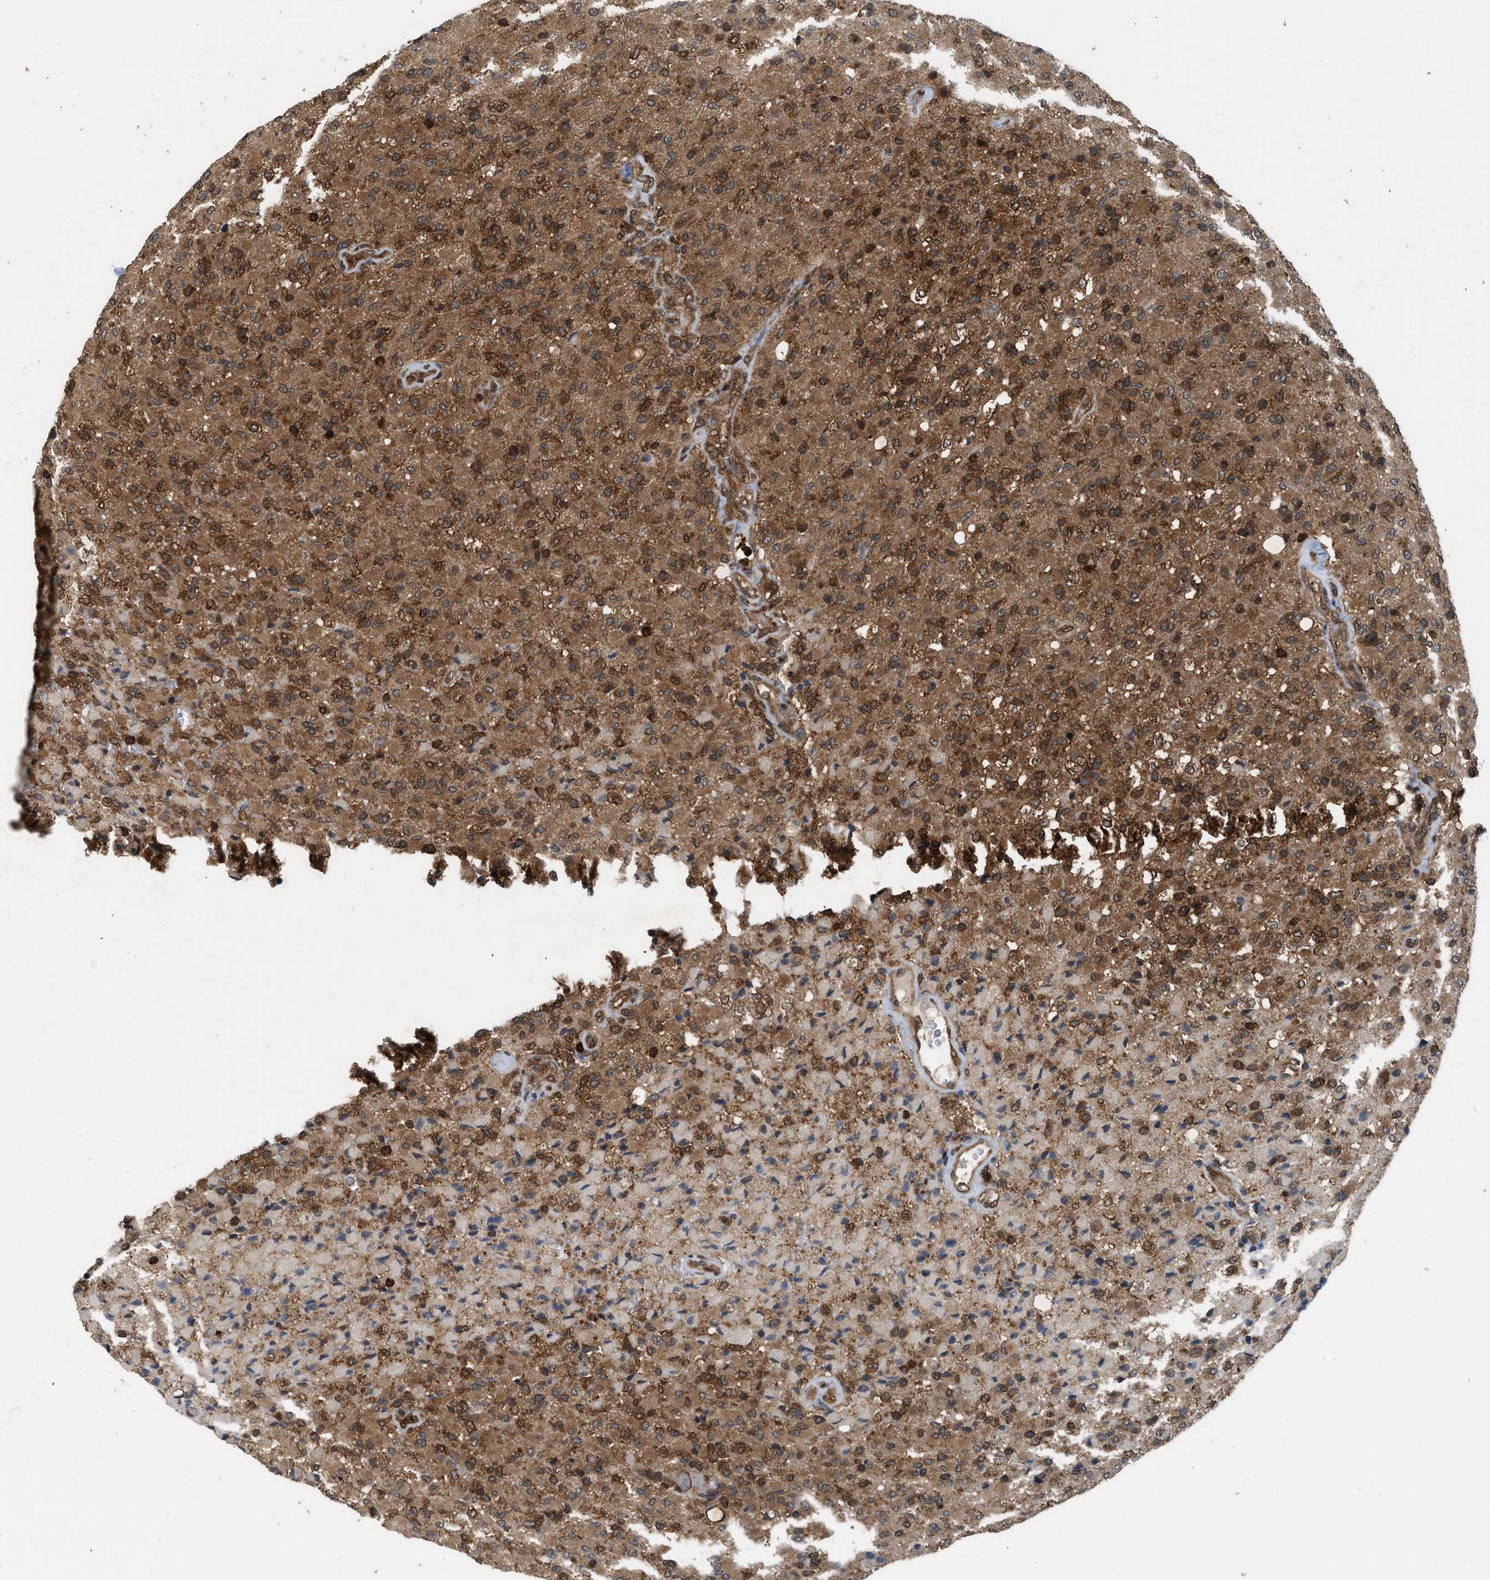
{"staining": {"intensity": "strong", "quantity": "25%-75%", "location": "cytoplasmic/membranous,nuclear"}, "tissue": "glioma", "cell_type": "Tumor cells", "image_type": "cancer", "snomed": [{"axis": "morphology", "description": "Glioma, malignant, High grade"}, {"axis": "topography", "description": "Brain"}], "caption": "This image reveals glioma stained with immunohistochemistry (IHC) to label a protein in brown. The cytoplasmic/membranous and nuclear of tumor cells show strong positivity for the protein. Nuclei are counter-stained blue.", "gene": "OXSR1", "patient": {"sex": "male", "age": 71}}